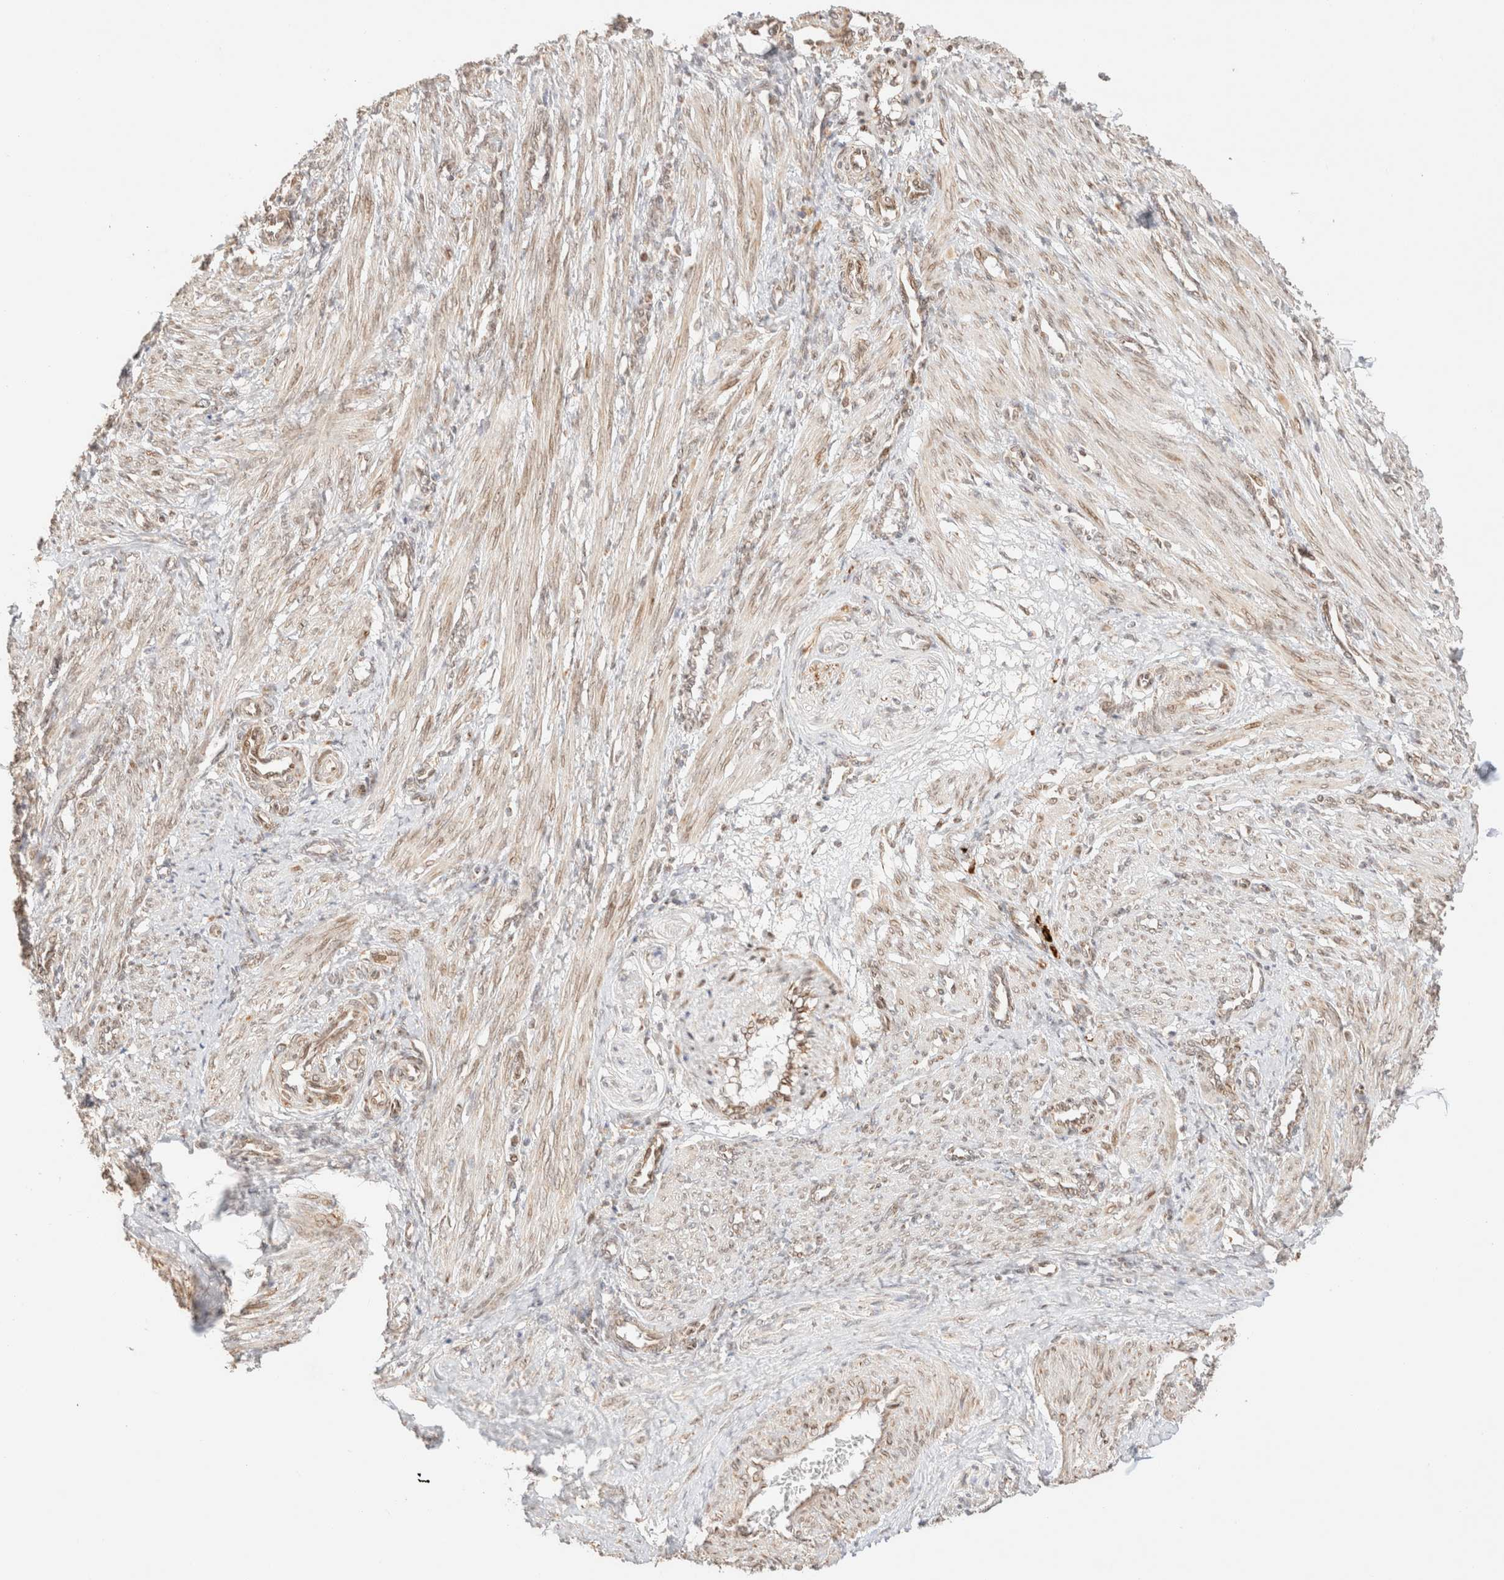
{"staining": {"intensity": "weak", "quantity": "<25%", "location": "cytoplasmic/membranous"}, "tissue": "smooth muscle", "cell_type": "Smooth muscle cells", "image_type": "normal", "snomed": [{"axis": "morphology", "description": "Normal tissue, NOS"}, {"axis": "topography", "description": "Endometrium"}], "caption": "Immunohistochemical staining of normal human smooth muscle exhibits no significant expression in smooth muscle cells.", "gene": "TACO1", "patient": {"sex": "female", "age": 33}}